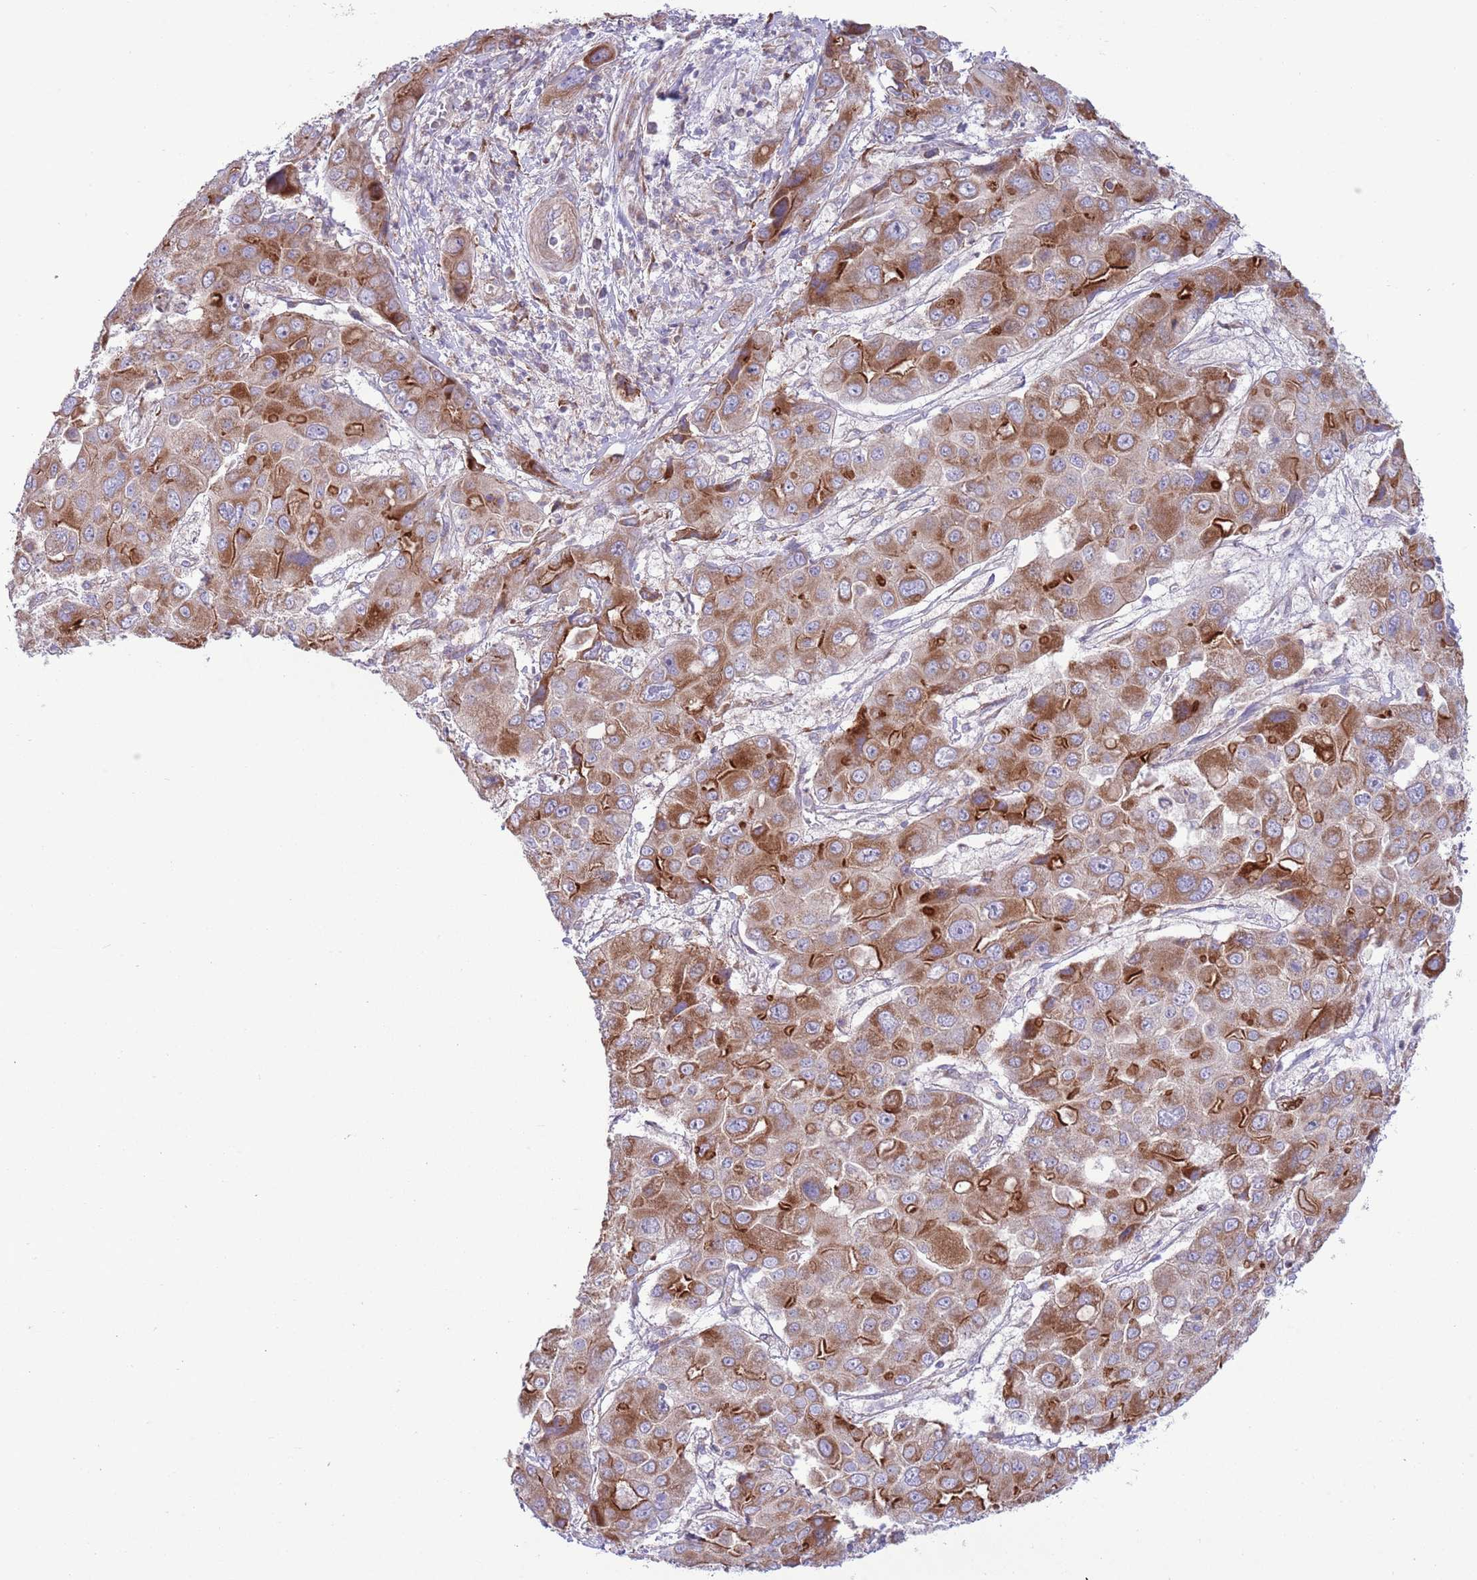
{"staining": {"intensity": "strong", "quantity": "25%-75%", "location": "cytoplasmic/membranous"}, "tissue": "liver cancer", "cell_type": "Tumor cells", "image_type": "cancer", "snomed": [{"axis": "morphology", "description": "Cholangiocarcinoma"}, {"axis": "topography", "description": "Liver"}], "caption": "DAB (3,3'-diaminobenzidine) immunohistochemical staining of cholangiocarcinoma (liver) exhibits strong cytoplasmic/membranous protein staining in approximately 25%-75% of tumor cells. The protein is shown in brown color, while the nuclei are stained blue.", "gene": "TOMM5", "patient": {"sex": "male", "age": 67}}